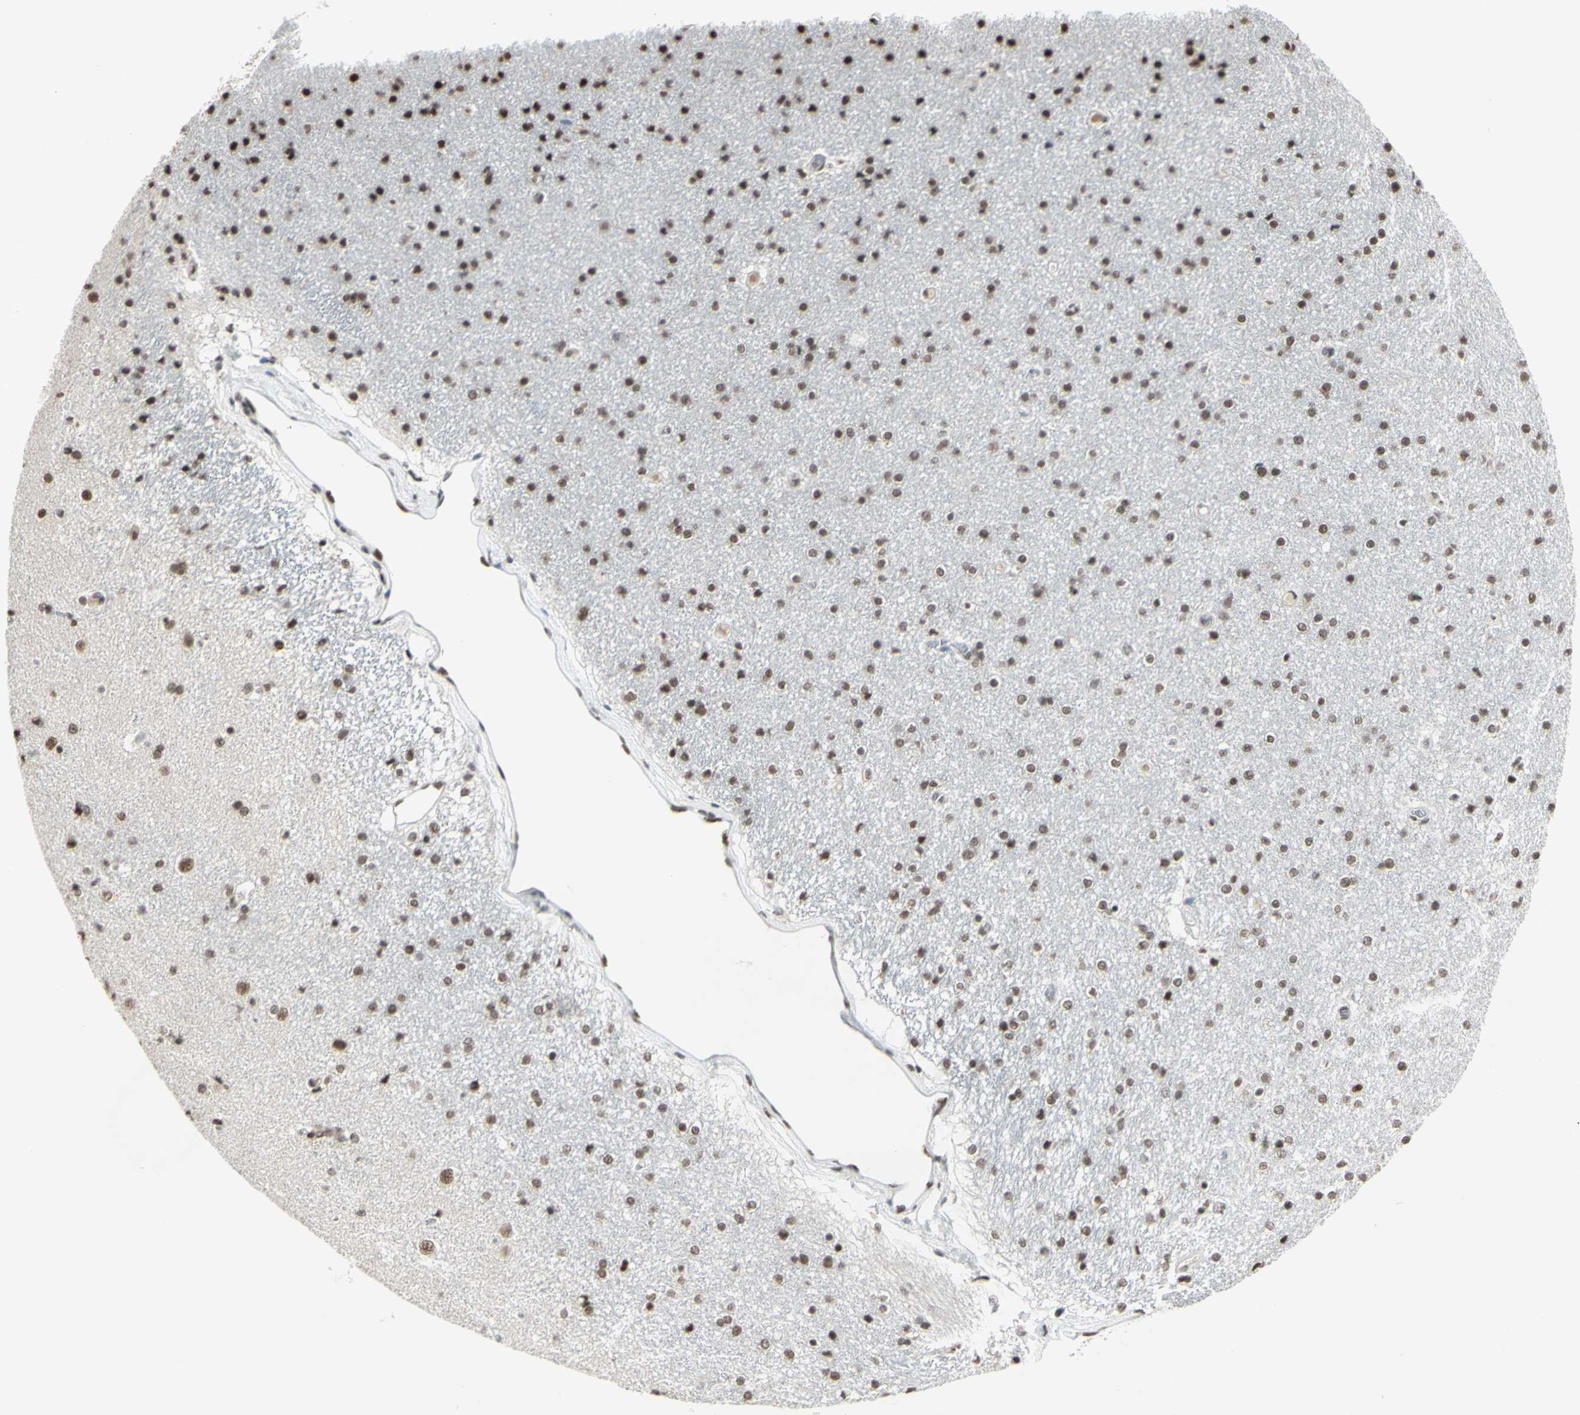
{"staining": {"intensity": "strong", "quantity": ">75%", "location": "nuclear"}, "tissue": "caudate", "cell_type": "Glial cells", "image_type": "normal", "snomed": [{"axis": "morphology", "description": "Normal tissue, NOS"}, {"axis": "topography", "description": "Lateral ventricle wall"}], "caption": "Immunohistochemistry (DAB) staining of benign caudate displays strong nuclear protein staining in about >75% of glial cells. (brown staining indicates protein expression, while blue staining denotes nuclei).", "gene": "TRIM28", "patient": {"sex": "female", "age": 54}}